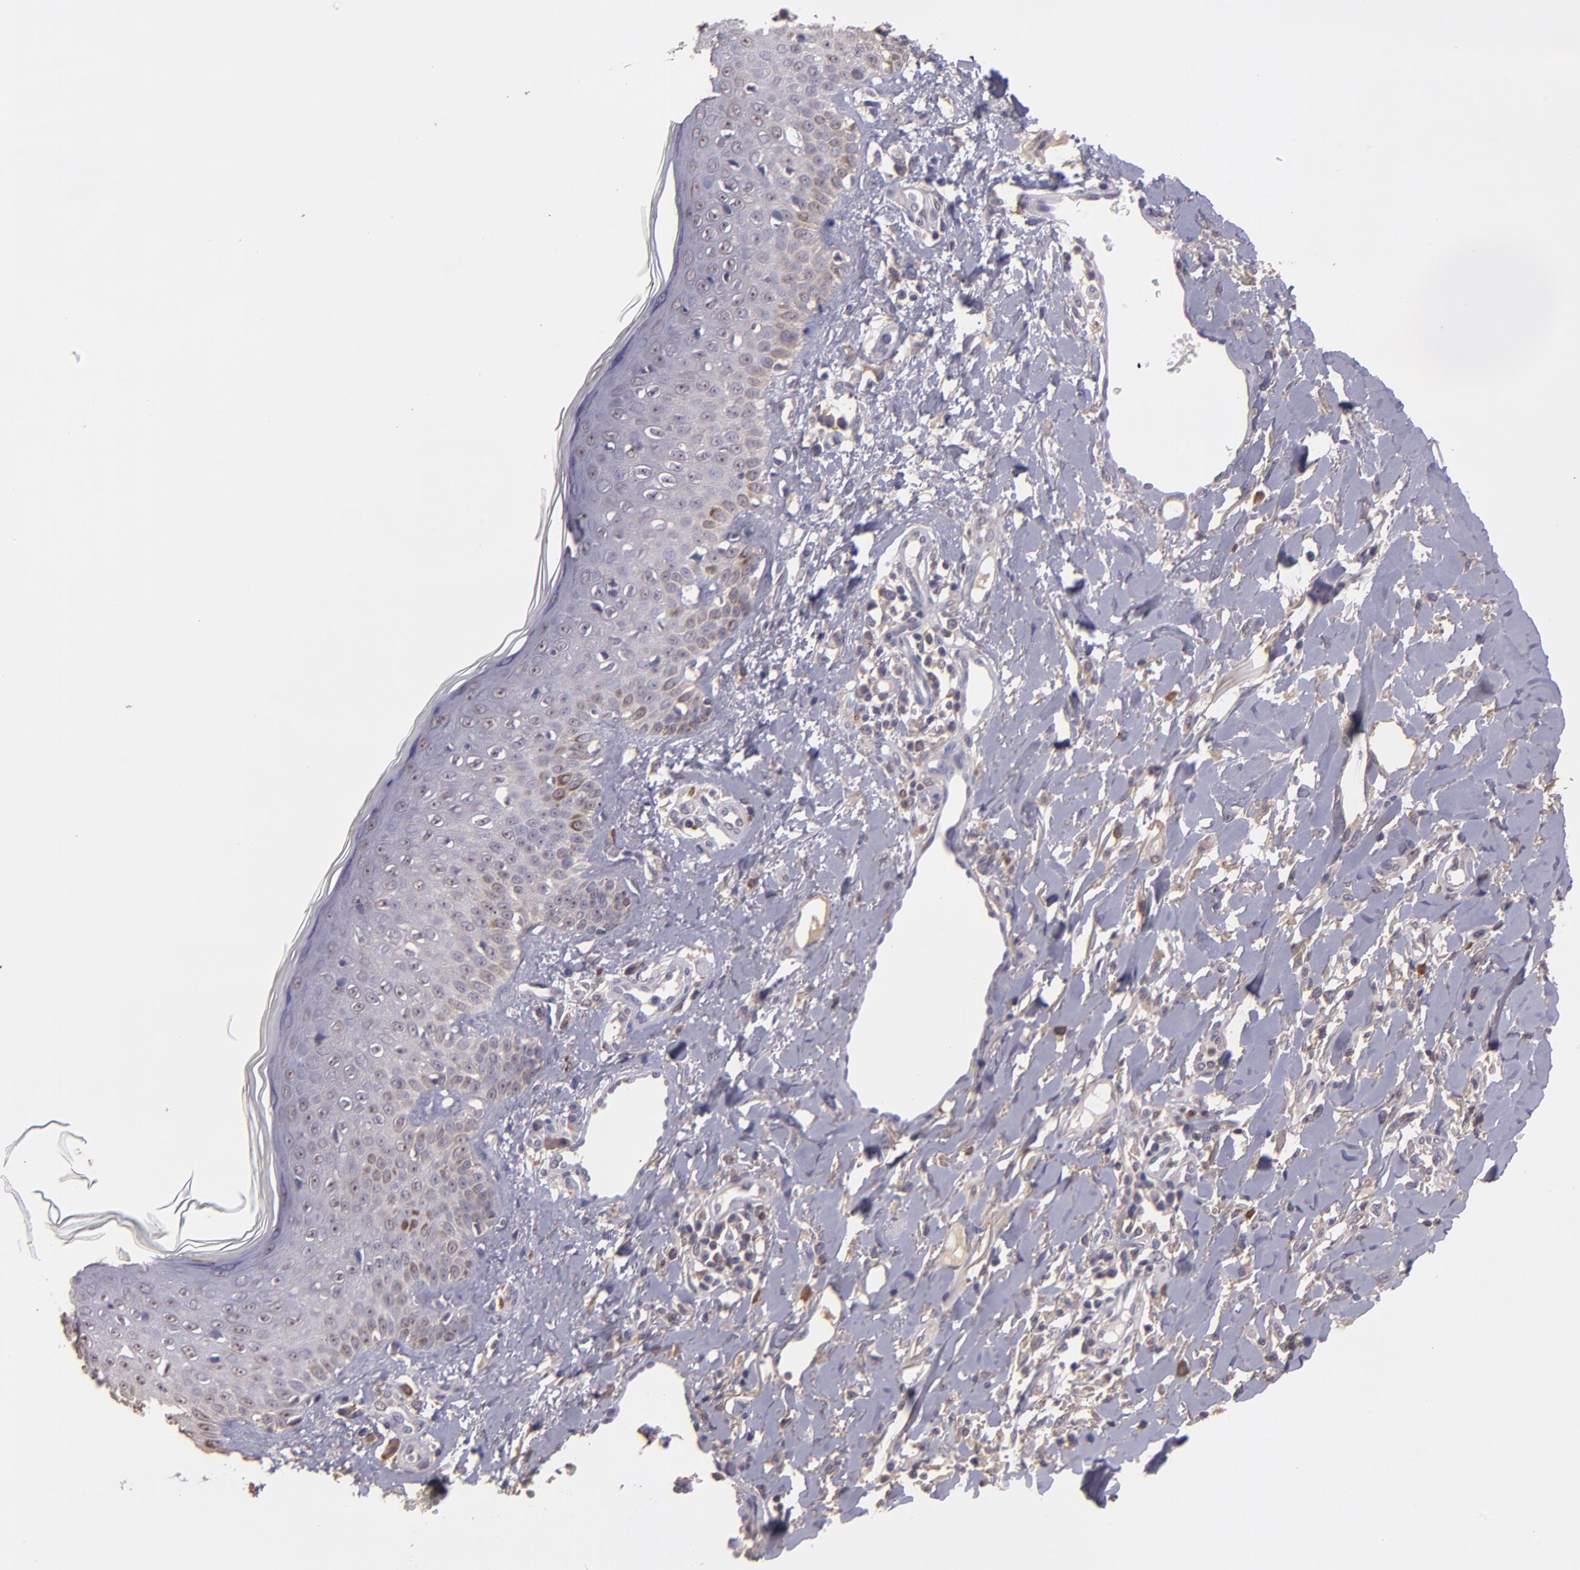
{"staining": {"intensity": "weak", "quantity": "<25%", "location": "cytoplasmic/membranous"}, "tissue": "skin cancer", "cell_type": "Tumor cells", "image_type": "cancer", "snomed": [{"axis": "morphology", "description": "Squamous cell carcinoma, NOS"}, {"axis": "topography", "description": "Skin"}], "caption": "High magnification brightfield microscopy of squamous cell carcinoma (skin) stained with DAB (brown) and counterstained with hematoxylin (blue): tumor cells show no significant staining. Nuclei are stained in blue.", "gene": "PAPPA", "patient": {"sex": "female", "age": 59}}